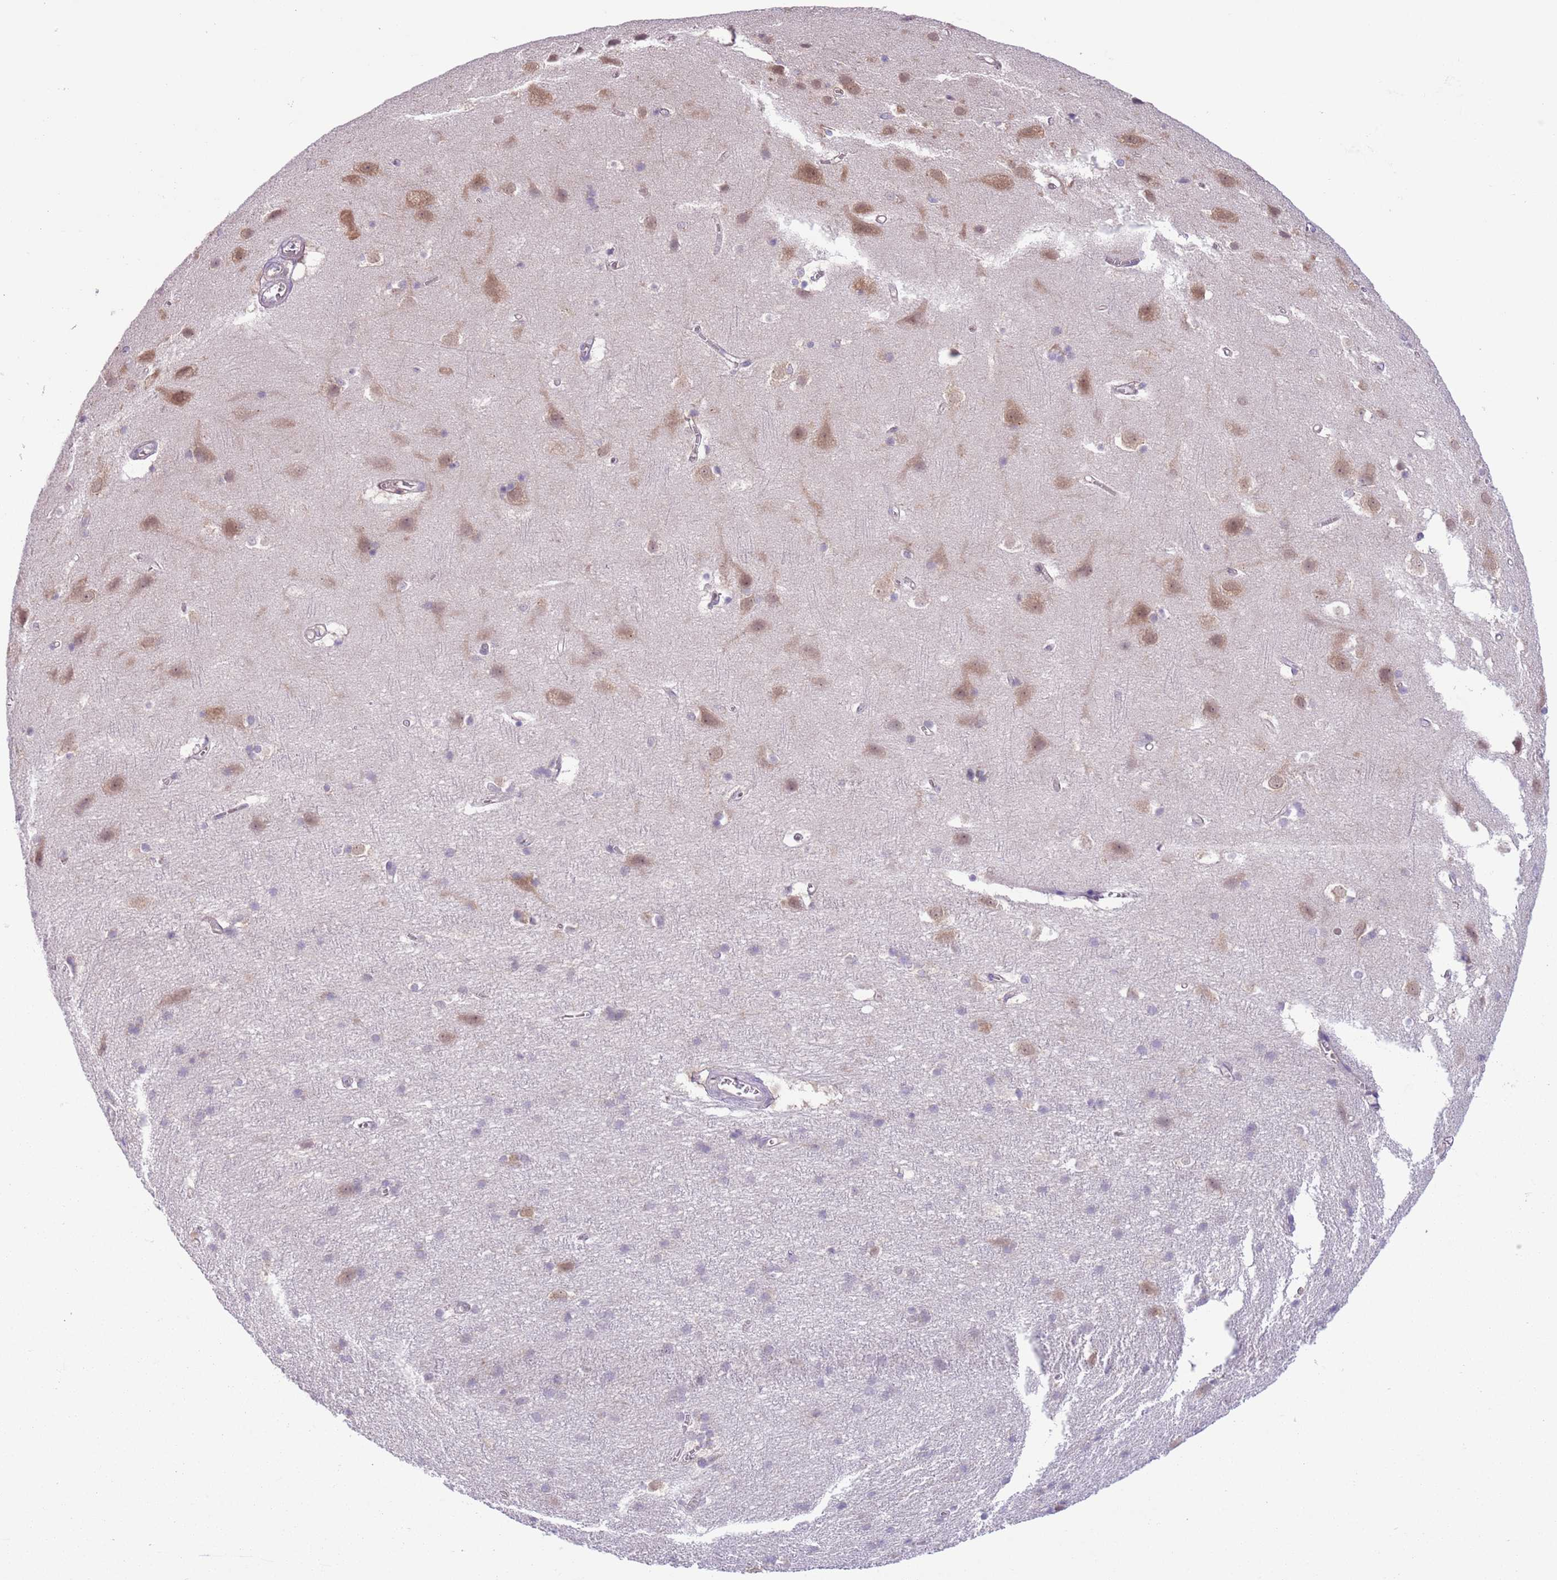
{"staining": {"intensity": "negative", "quantity": "none", "location": "none"}, "tissue": "cerebral cortex", "cell_type": "Endothelial cells", "image_type": "normal", "snomed": [{"axis": "morphology", "description": "Normal tissue, NOS"}, {"axis": "topography", "description": "Cerebral cortex"}], "caption": "High power microscopy image of an immunohistochemistry micrograph of unremarkable cerebral cortex, revealing no significant positivity in endothelial cells. (Stains: DAB (3,3'-diaminobenzidine) immunohistochemistry with hematoxylin counter stain, Microscopy: brightfield microscopy at high magnification).", "gene": "COPE", "patient": {"sex": "male", "age": 54}}